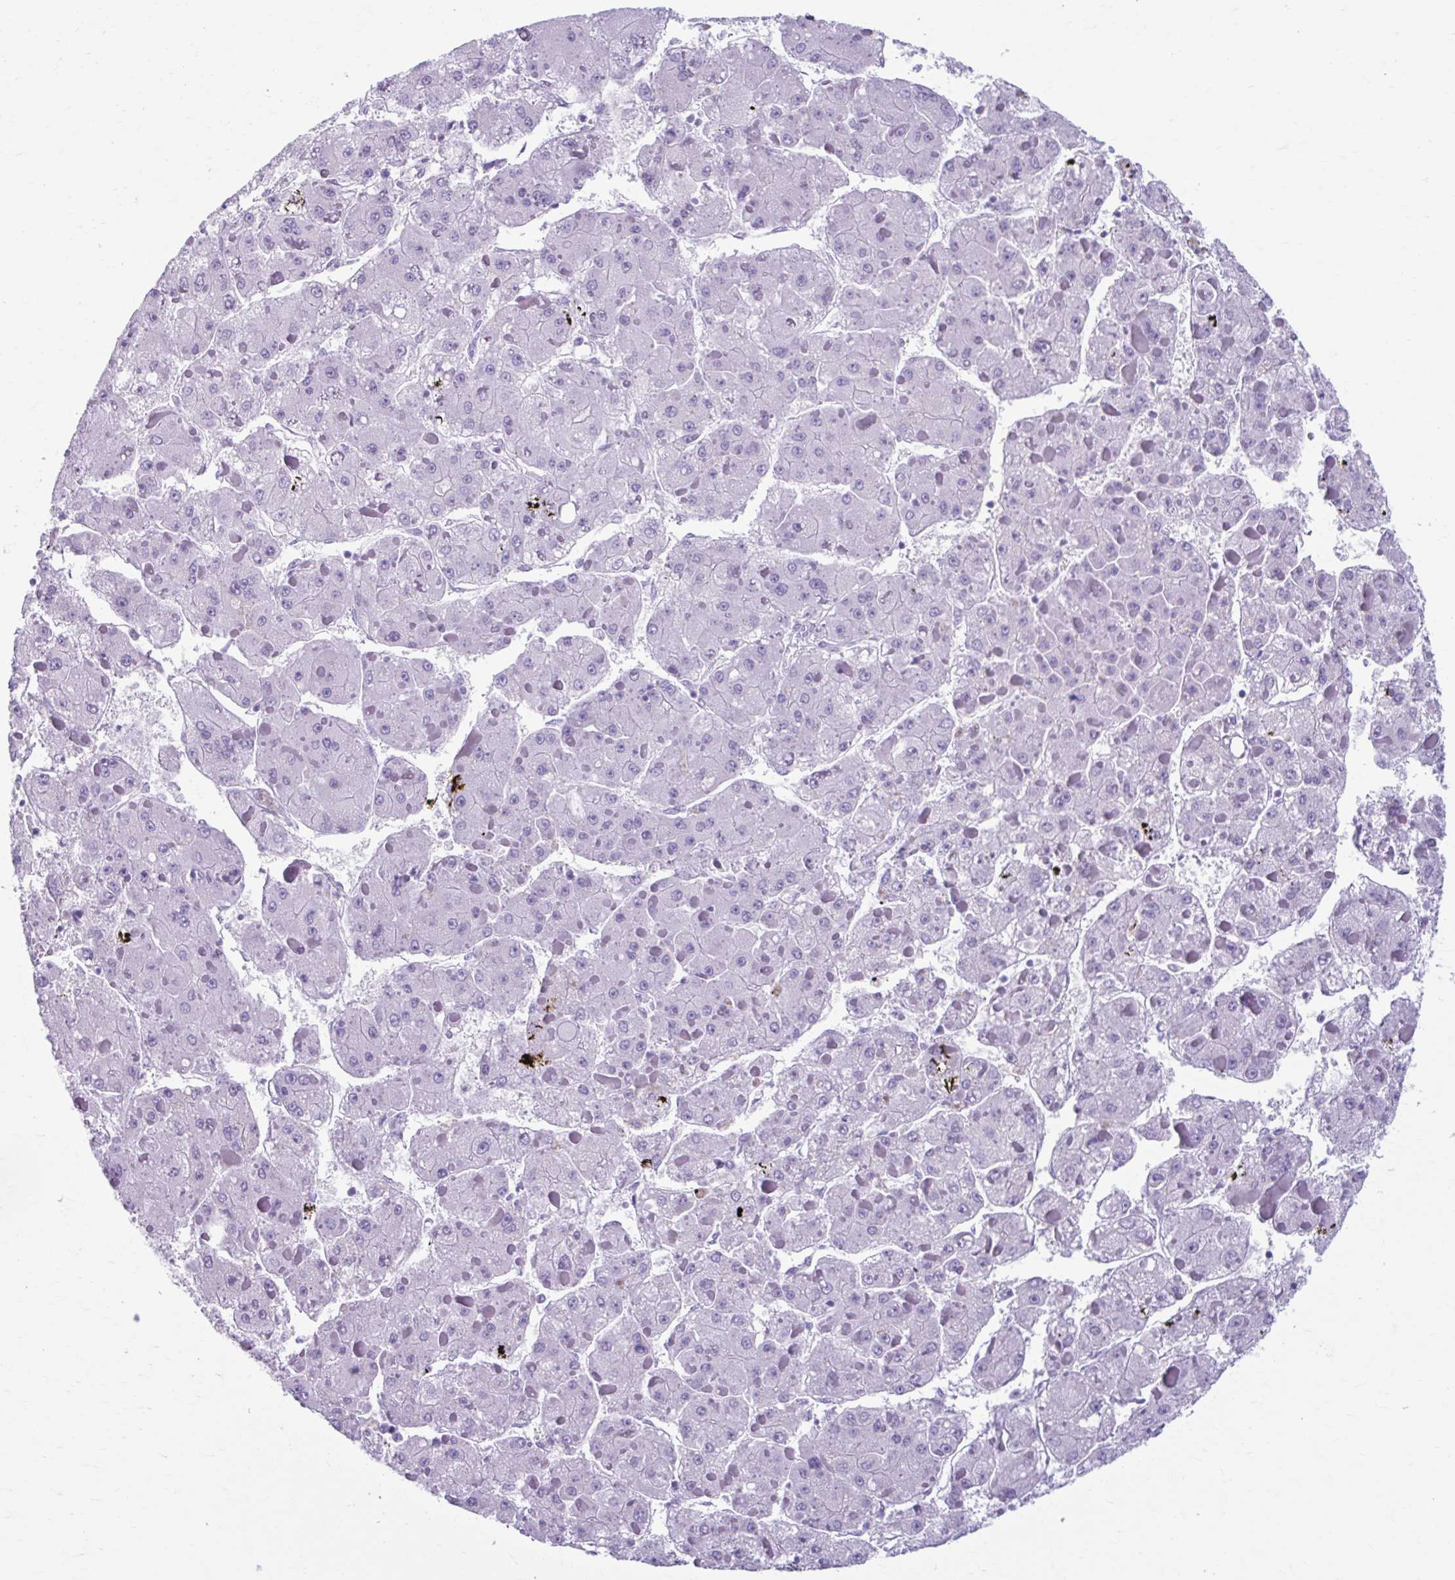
{"staining": {"intensity": "negative", "quantity": "none", "location": "none"}, "tissue": "liver cancer", "cell_type": "Tumor cells", "image_type": "cancer", "snomed": [{"axis": "morphology", "description": "Carcinoma, Hepatocellular, NOS"}, {"axis": "topography", "description": "Liver"}], "caption": "Immunohistochemistry photomicrograph of liver cancer stained for a protein (brown), which exhibits no staining in tumor cells.", "gene": "C12orf71", "patient": {"sex": "female", "age": 73}}